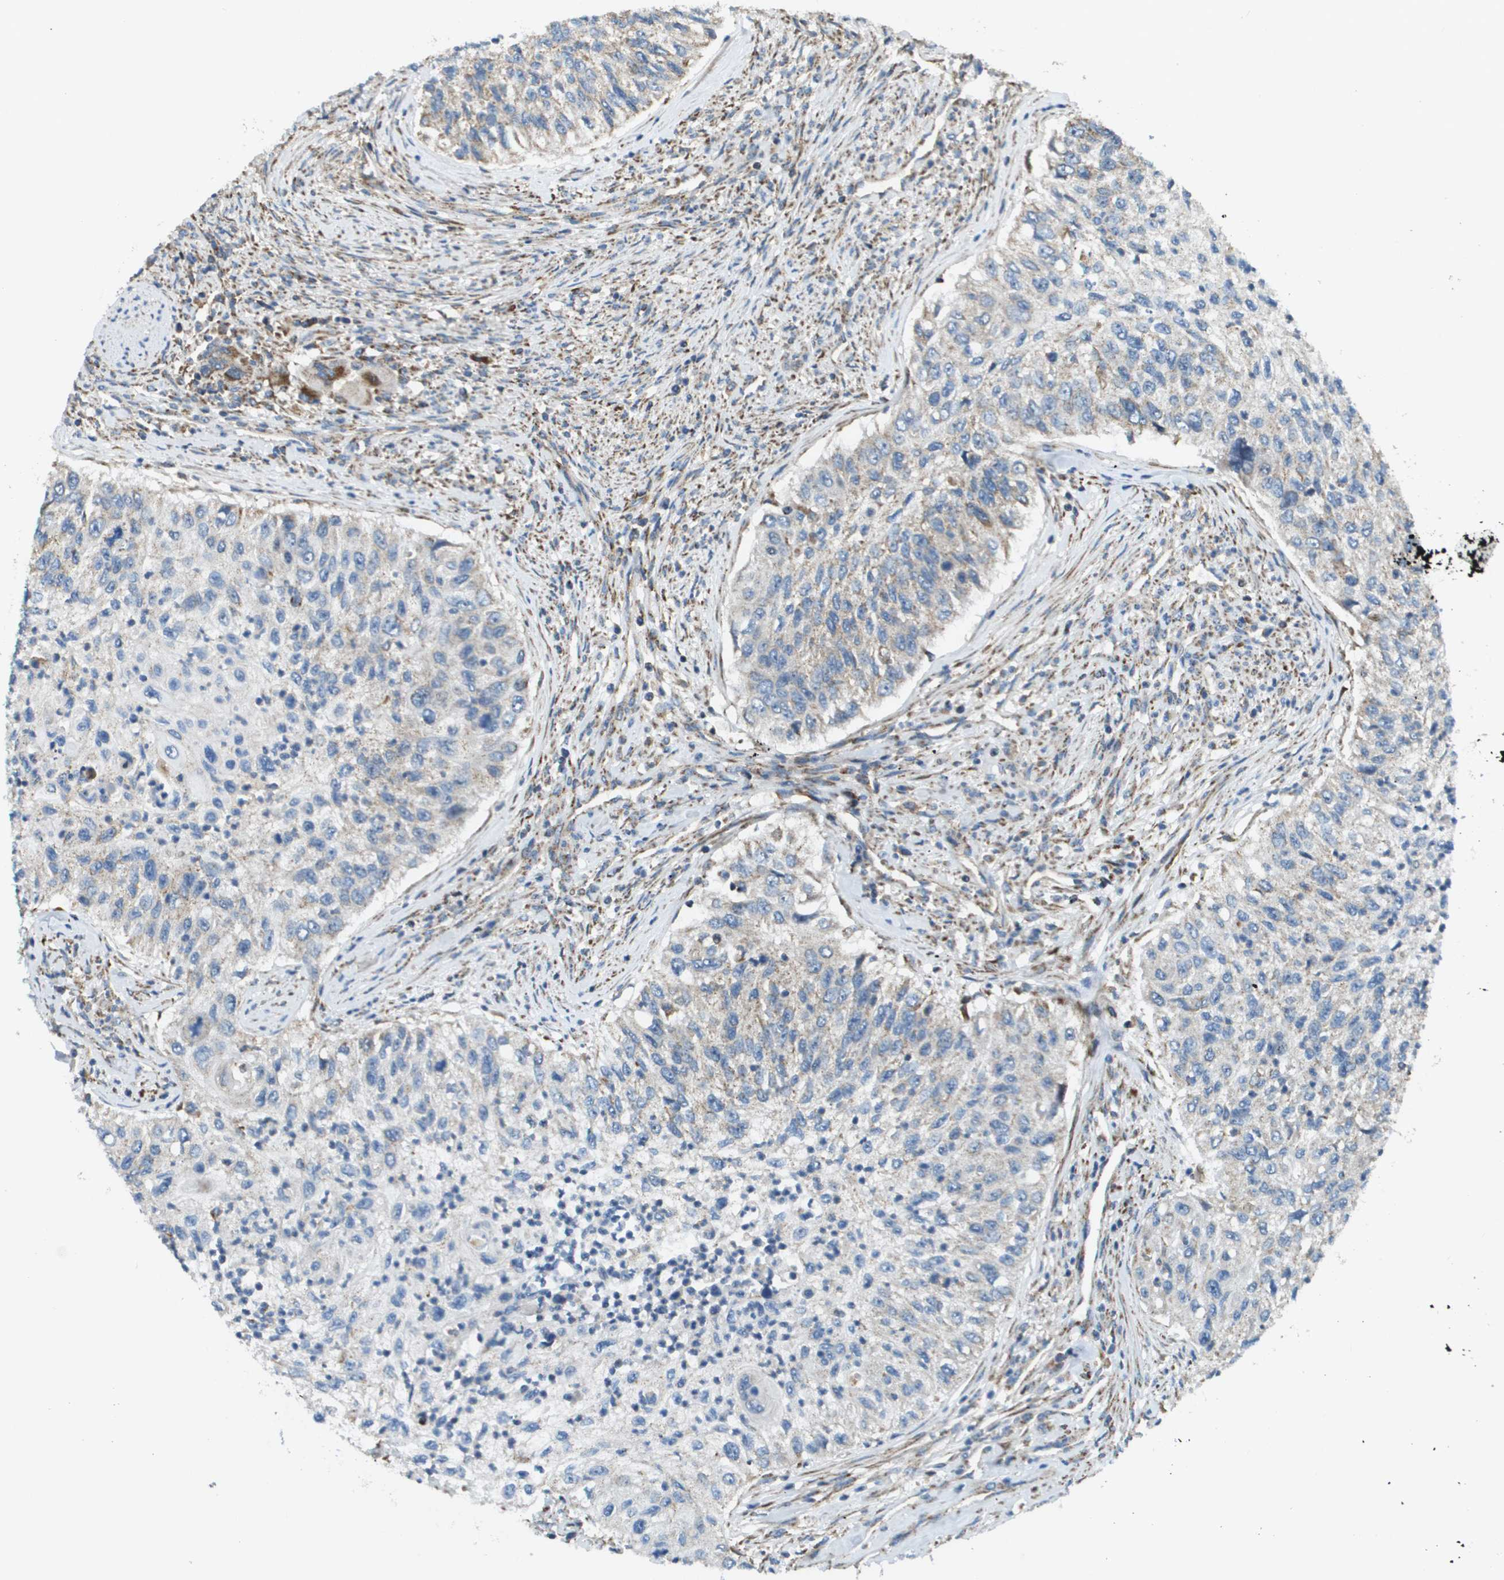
{"staining": {"intensity": "weak", "quantity": "<25%", "location": "cytoplasmic/membranous"}, "tissue": "urothelial cancer", "cell_type": "Tumor cells", "image_type": "cancer", "snomed": [{"axis": "morphology", "description": "Urothelial carcinoma, High grade"}, {"axis": "topography", "description": "Urinary bladder"}], "caption": "High power microscopy histopathology image of an IHC image of urothelial carcinoma (high-grade), revealing no significant staining in tumor cells.", "gene": "NRK", "patient": {"sex": "female", "age": 60}}